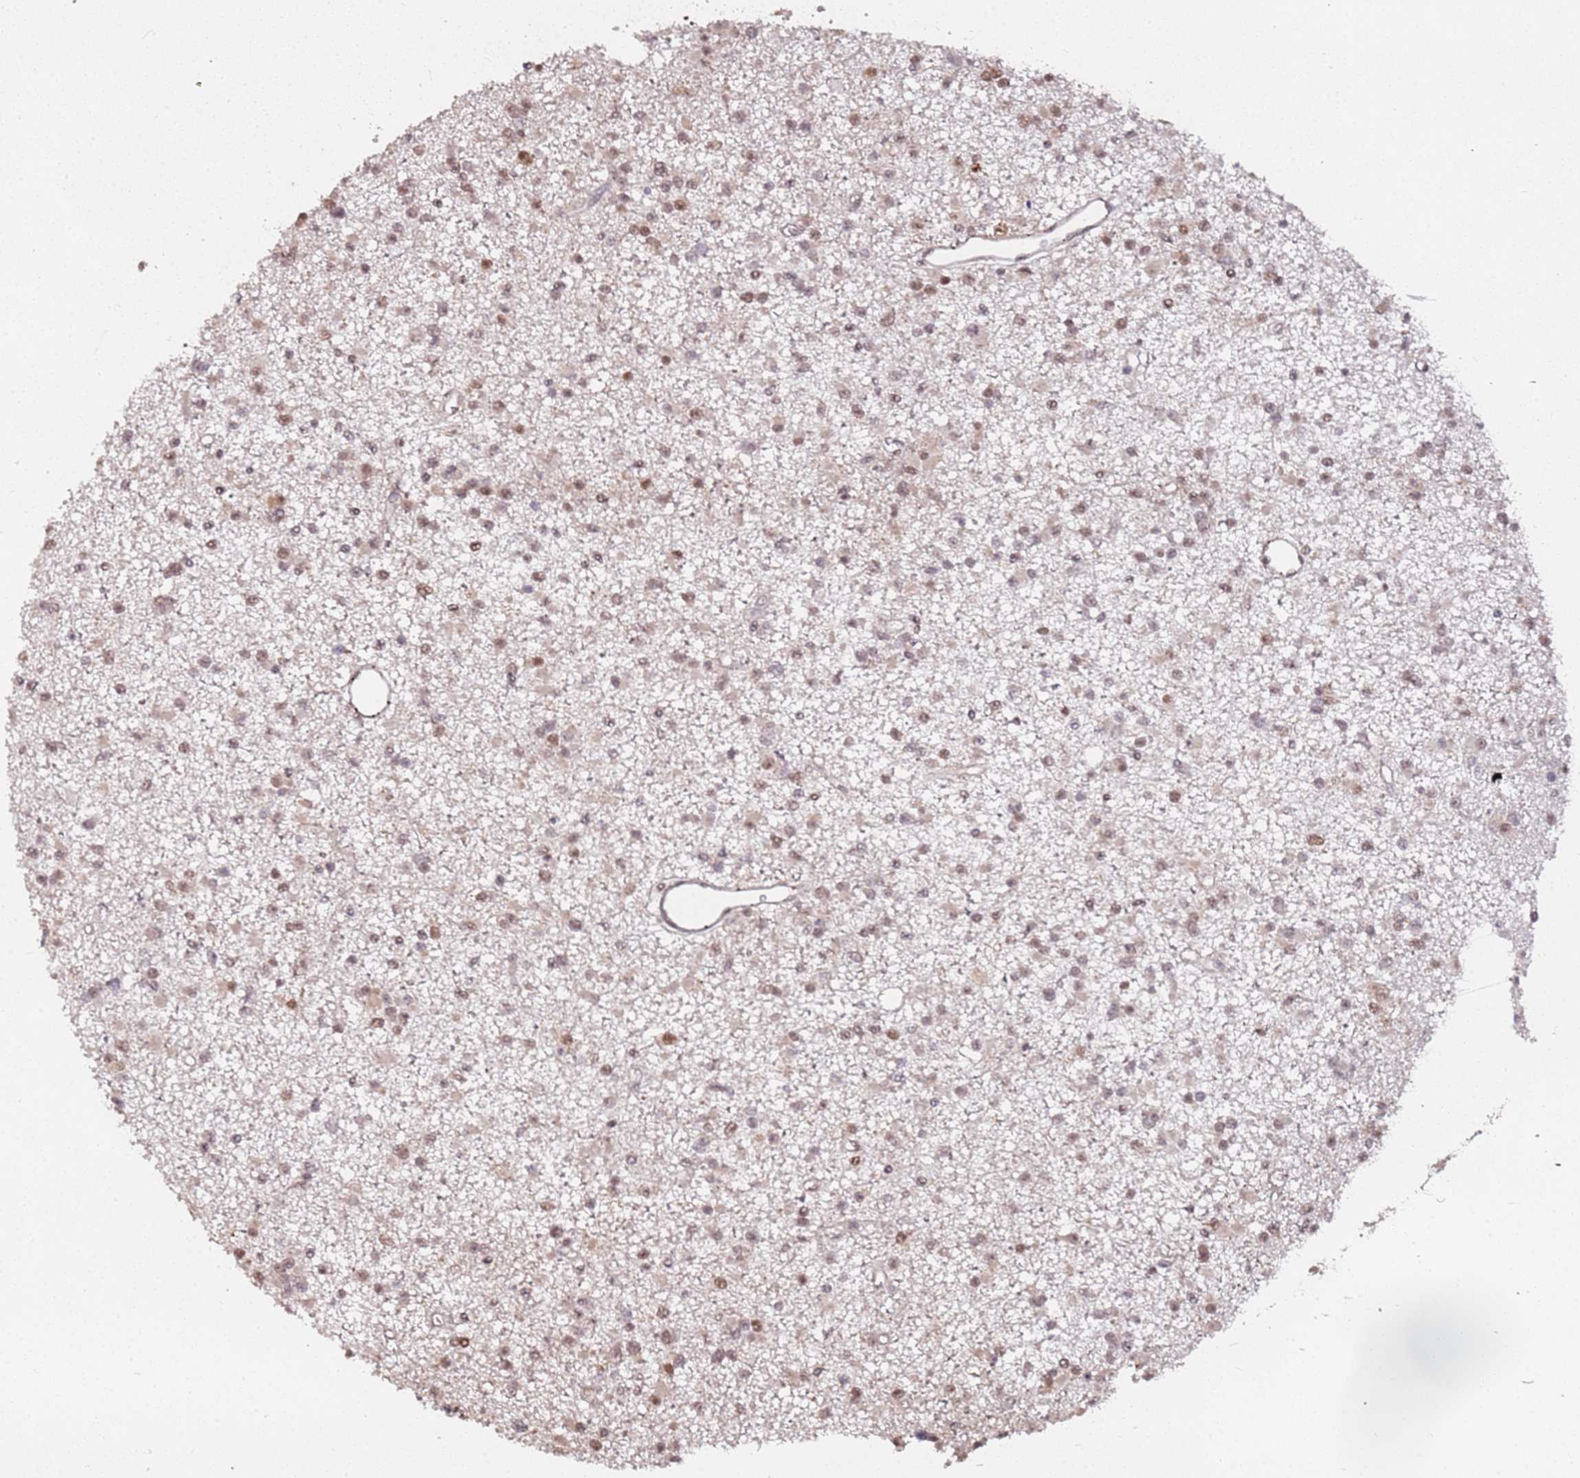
{"staining": {"intensity": "moderate", "quantity": ">75%", "location": "nuclear"}, "tissue": "glioma", "cell_type": "Tumor cells", "image_type": "cancer", "snomed": [{"axis": "morphology", "description": "Glioma, malignant, Low grade"}, {"axis": "topography", "description": "Brain"}], "caption": "Approximately >75% of tumor cells in malignant glioma (low-grade) show moderate nuclear protein positivity as visualized by brown immunohistochemical staining.", "gene": "POLR3H", "patient": {"sex": "female", "age": 22}}